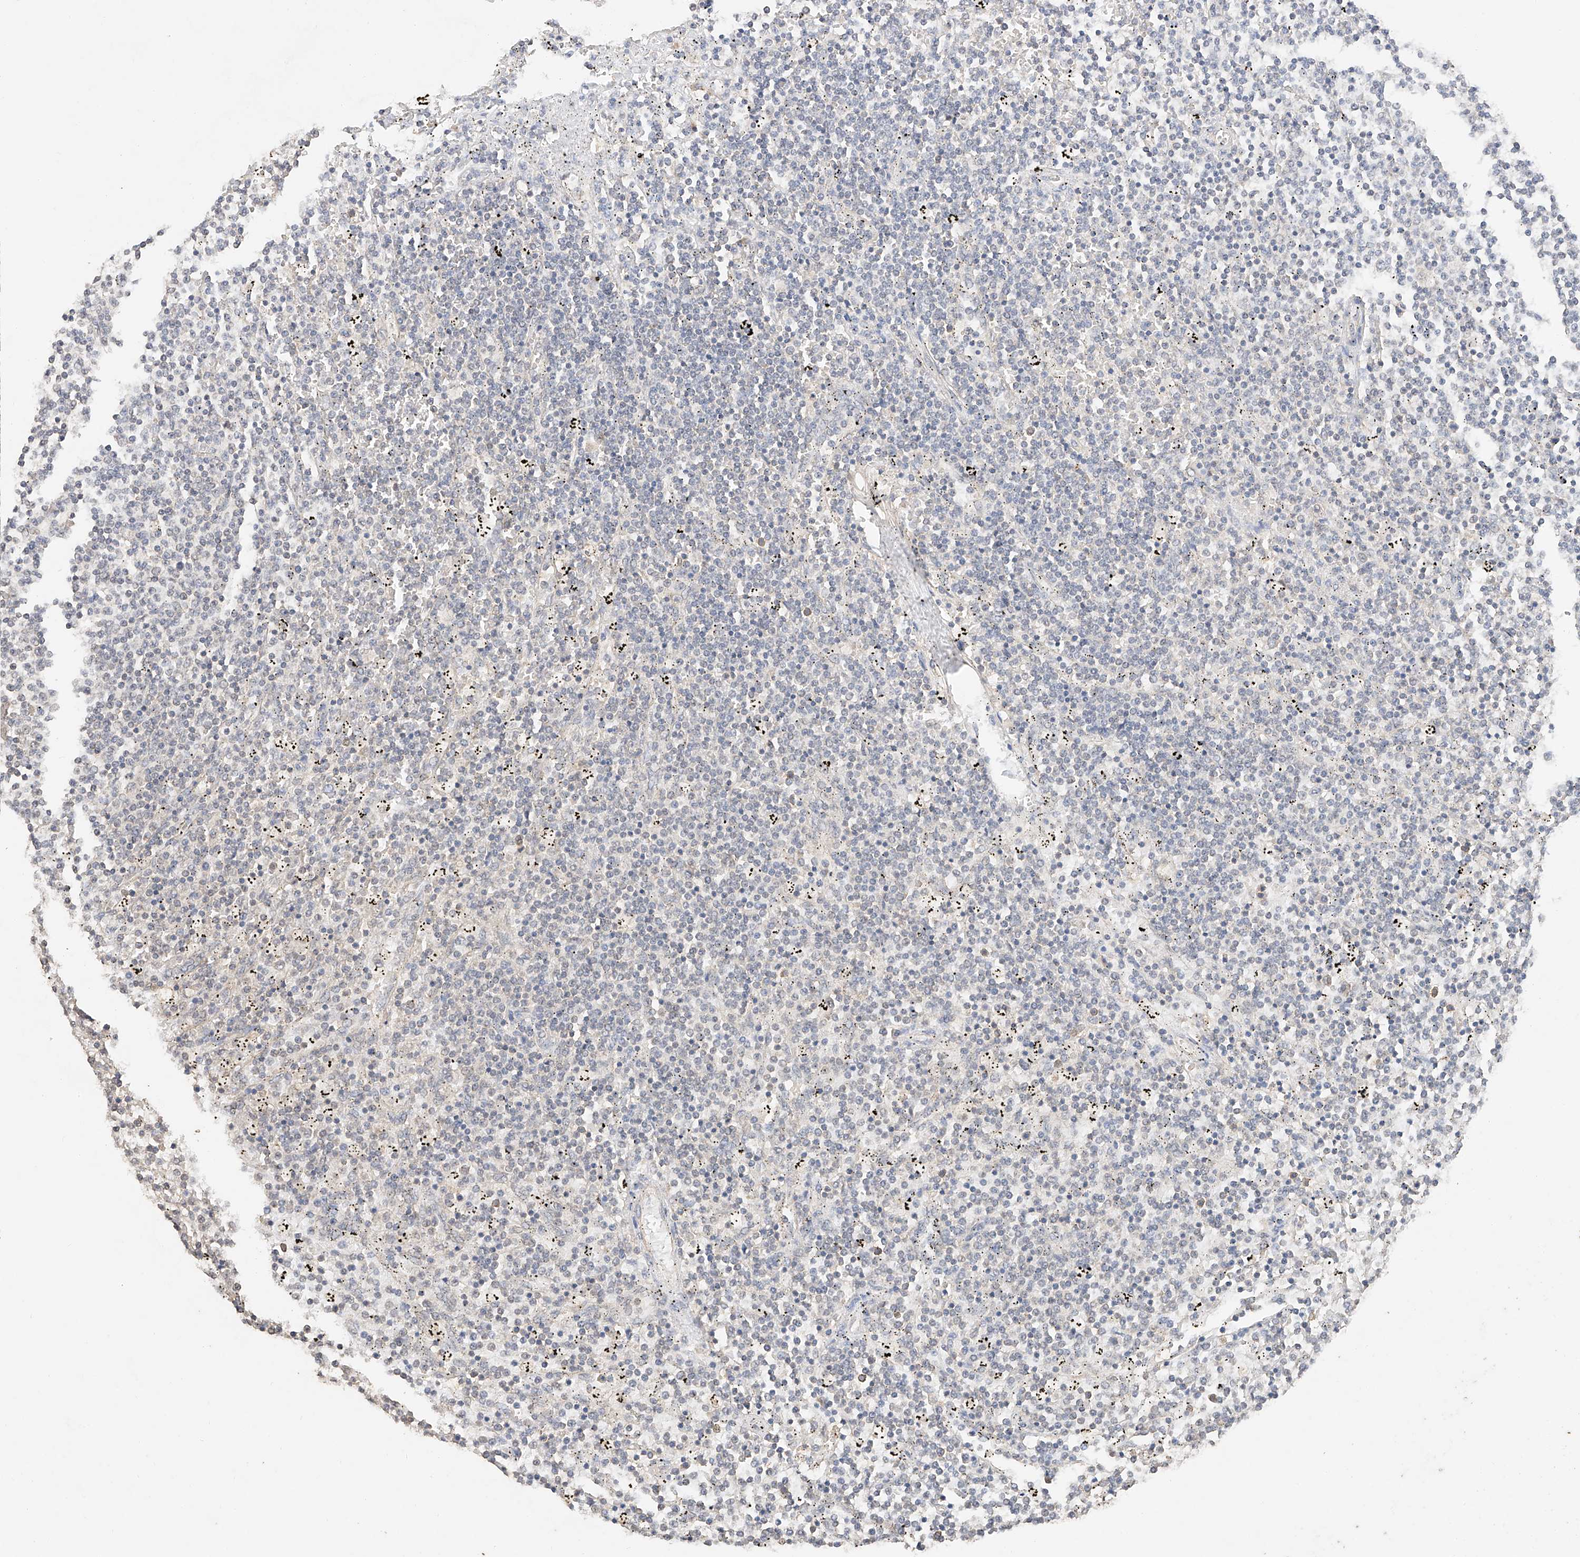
{"staining": {"intensity": "negative", "quantity": "none", "location": "none"}, "tissue": "lymphoma", "cell_type": "Tumor cells", "image_type": "cancer", "snomed": [{"axis": "morphology", "description": "Malignant lymphoma, non-Hodgkin's type, Low grade"}, {"axis": "topography", "description": "Spleen"}], "caption": "The micrograph exhibits no significant expression in tumor cells of malignant lymphoma, non-Hodgkin's type (low-grade).", "gene": "IL22RA2", "patient": {"sex": "female", "age": 50}}